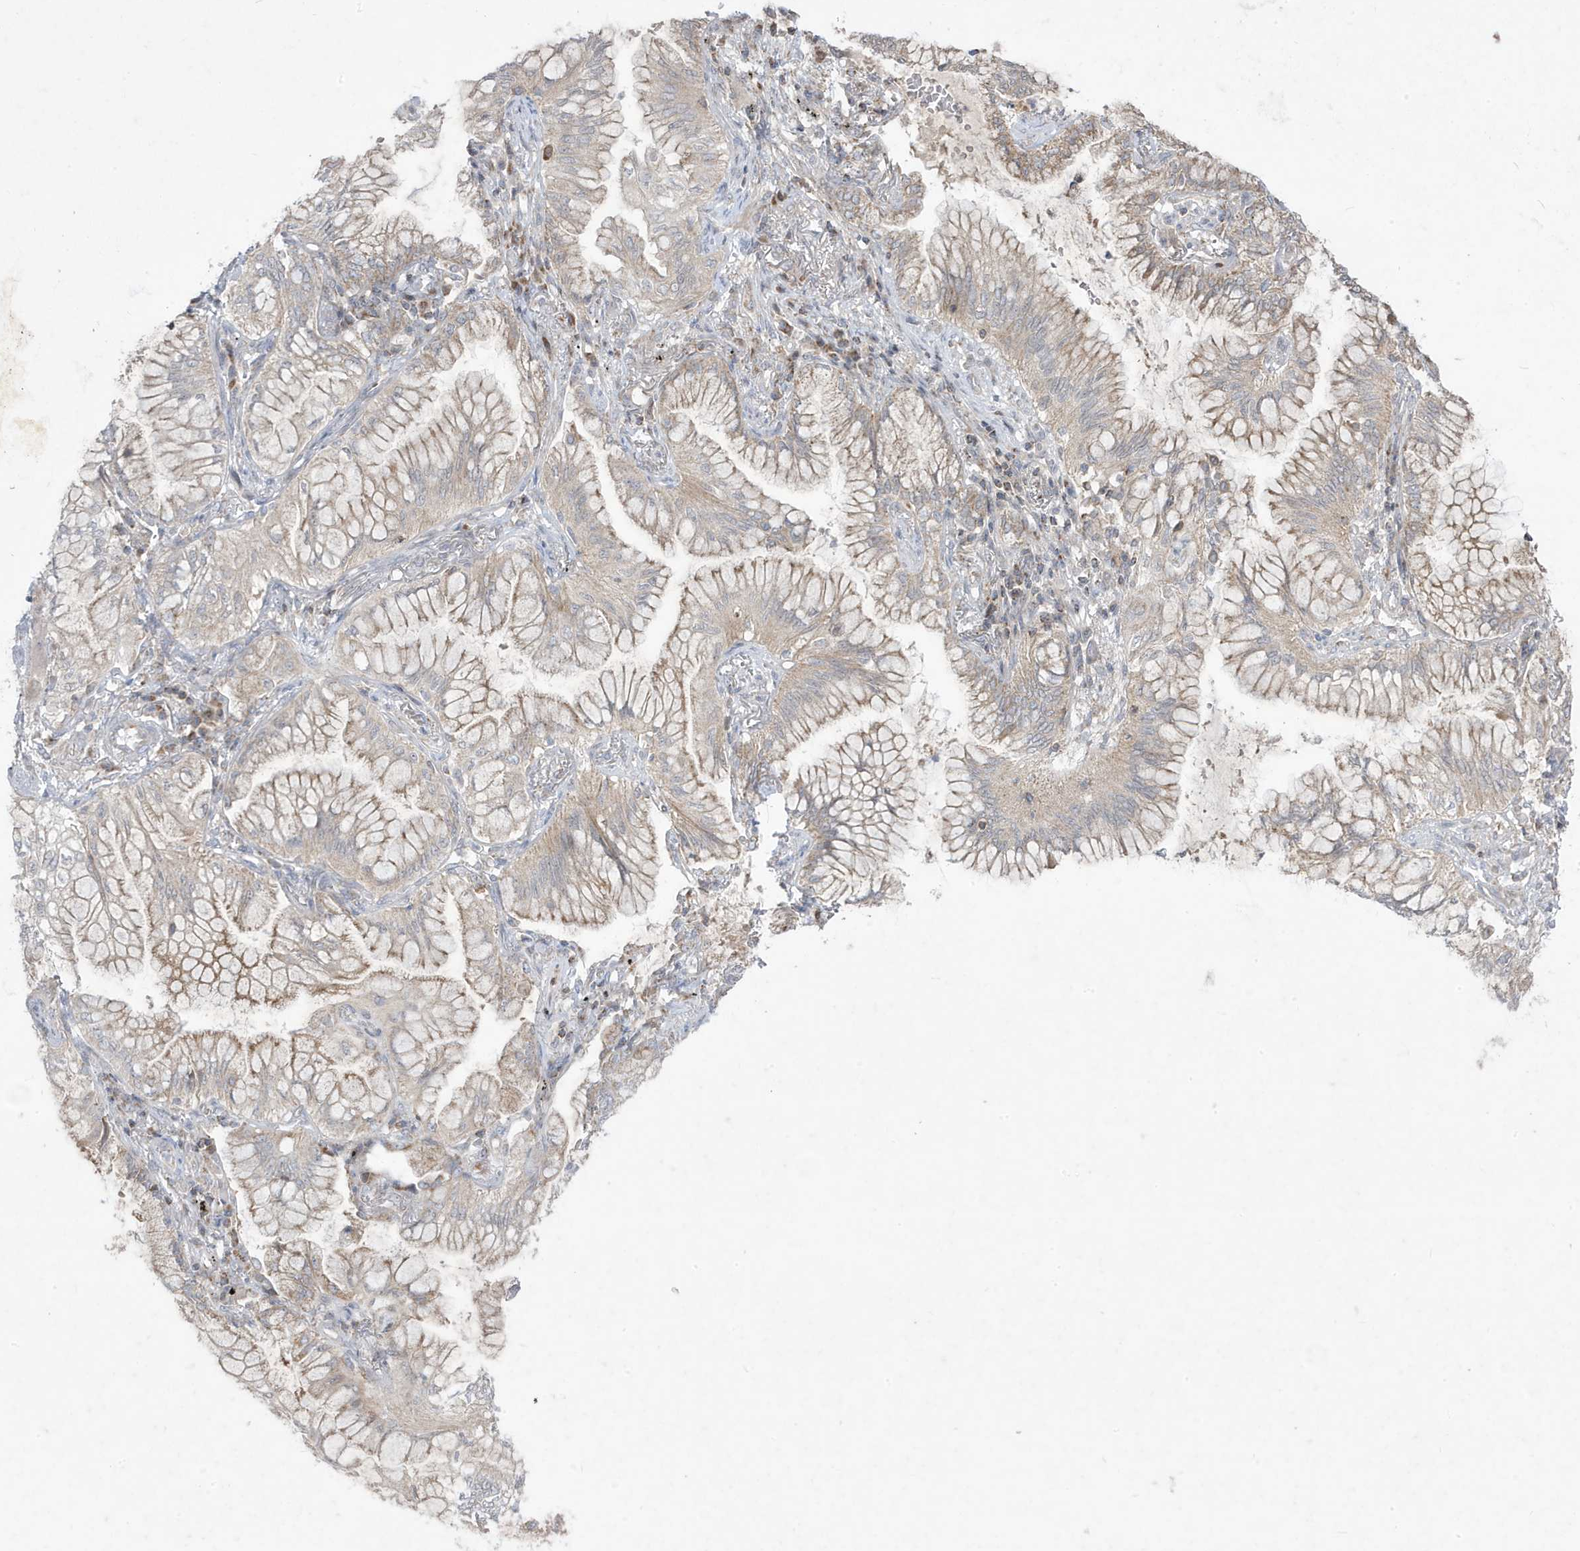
{"staining": {"intensity": "weak", "quantity": "25%-75%", "location": "cytoplasmic/membranous"}, "tissue": "lung cancer", "cell_type": "Tumor cells", "image_type": "cancer", "snomed": [{"axis": "morphology", "description": "Adenocarcinoma, NOS"}, {"axis": "topography", "description": "Lung"}], "caption": "The photomicrograph demonstrates immunohistochemical staining of lung adenocarcinoma. There is weak cytoplasmic/membranous positivity is appreciated in approximately 25%-75% of tumor cells.", "gene": "ADAMTSL3", "patient": {"sex": "female", "age": 70}}